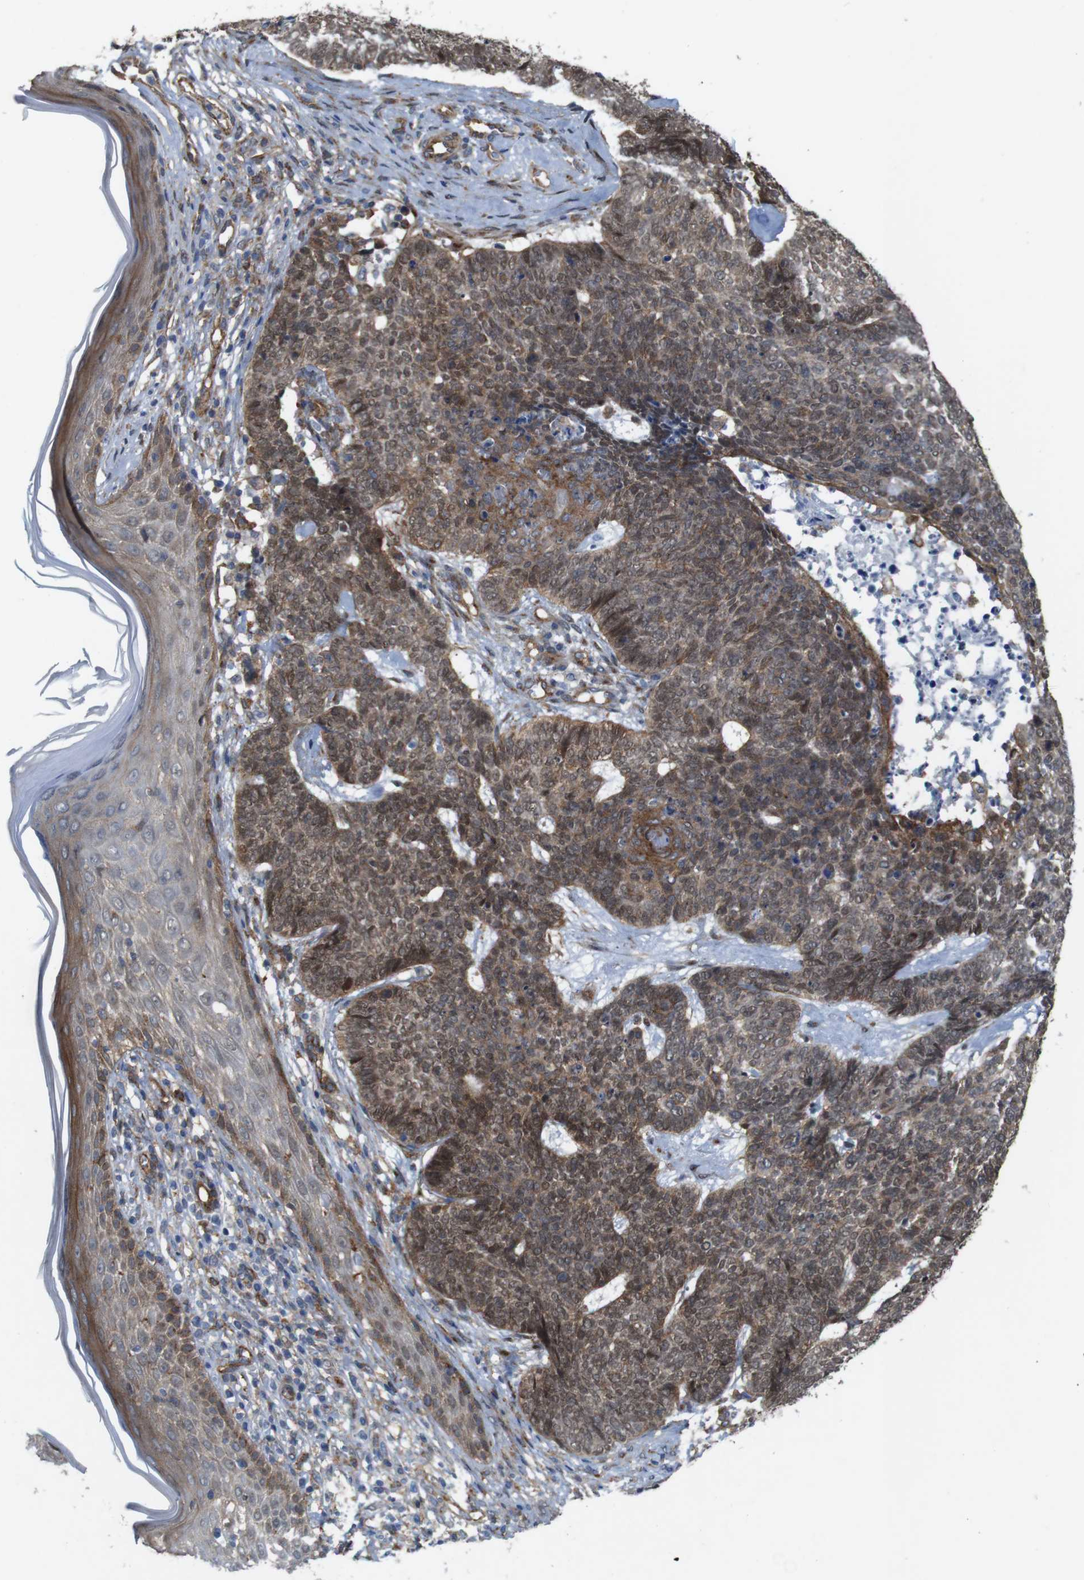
{"staining": {"intensity": "moderate", "quantity": ">75%", "location": "cytoplasmic/membranous,nuclear"}, "tissue": "skin cancer", "cell_type": "Tumor cells", "image_type": "cancer", "snomed": [{"axis": "morphology", "description": "Basal cell carcinoma"}, {"axis": "topography", "description": "Skin"}], "caption": "Basal cell carcinoma (skin) was stained to show a protein in brown. There is medium levels of moderate cytoplasmic/membranous and nuclear expression in approximately >75% of tumor cells.", "gene": "PTGER4", "patient": {"sex": "female", "age": 84}}